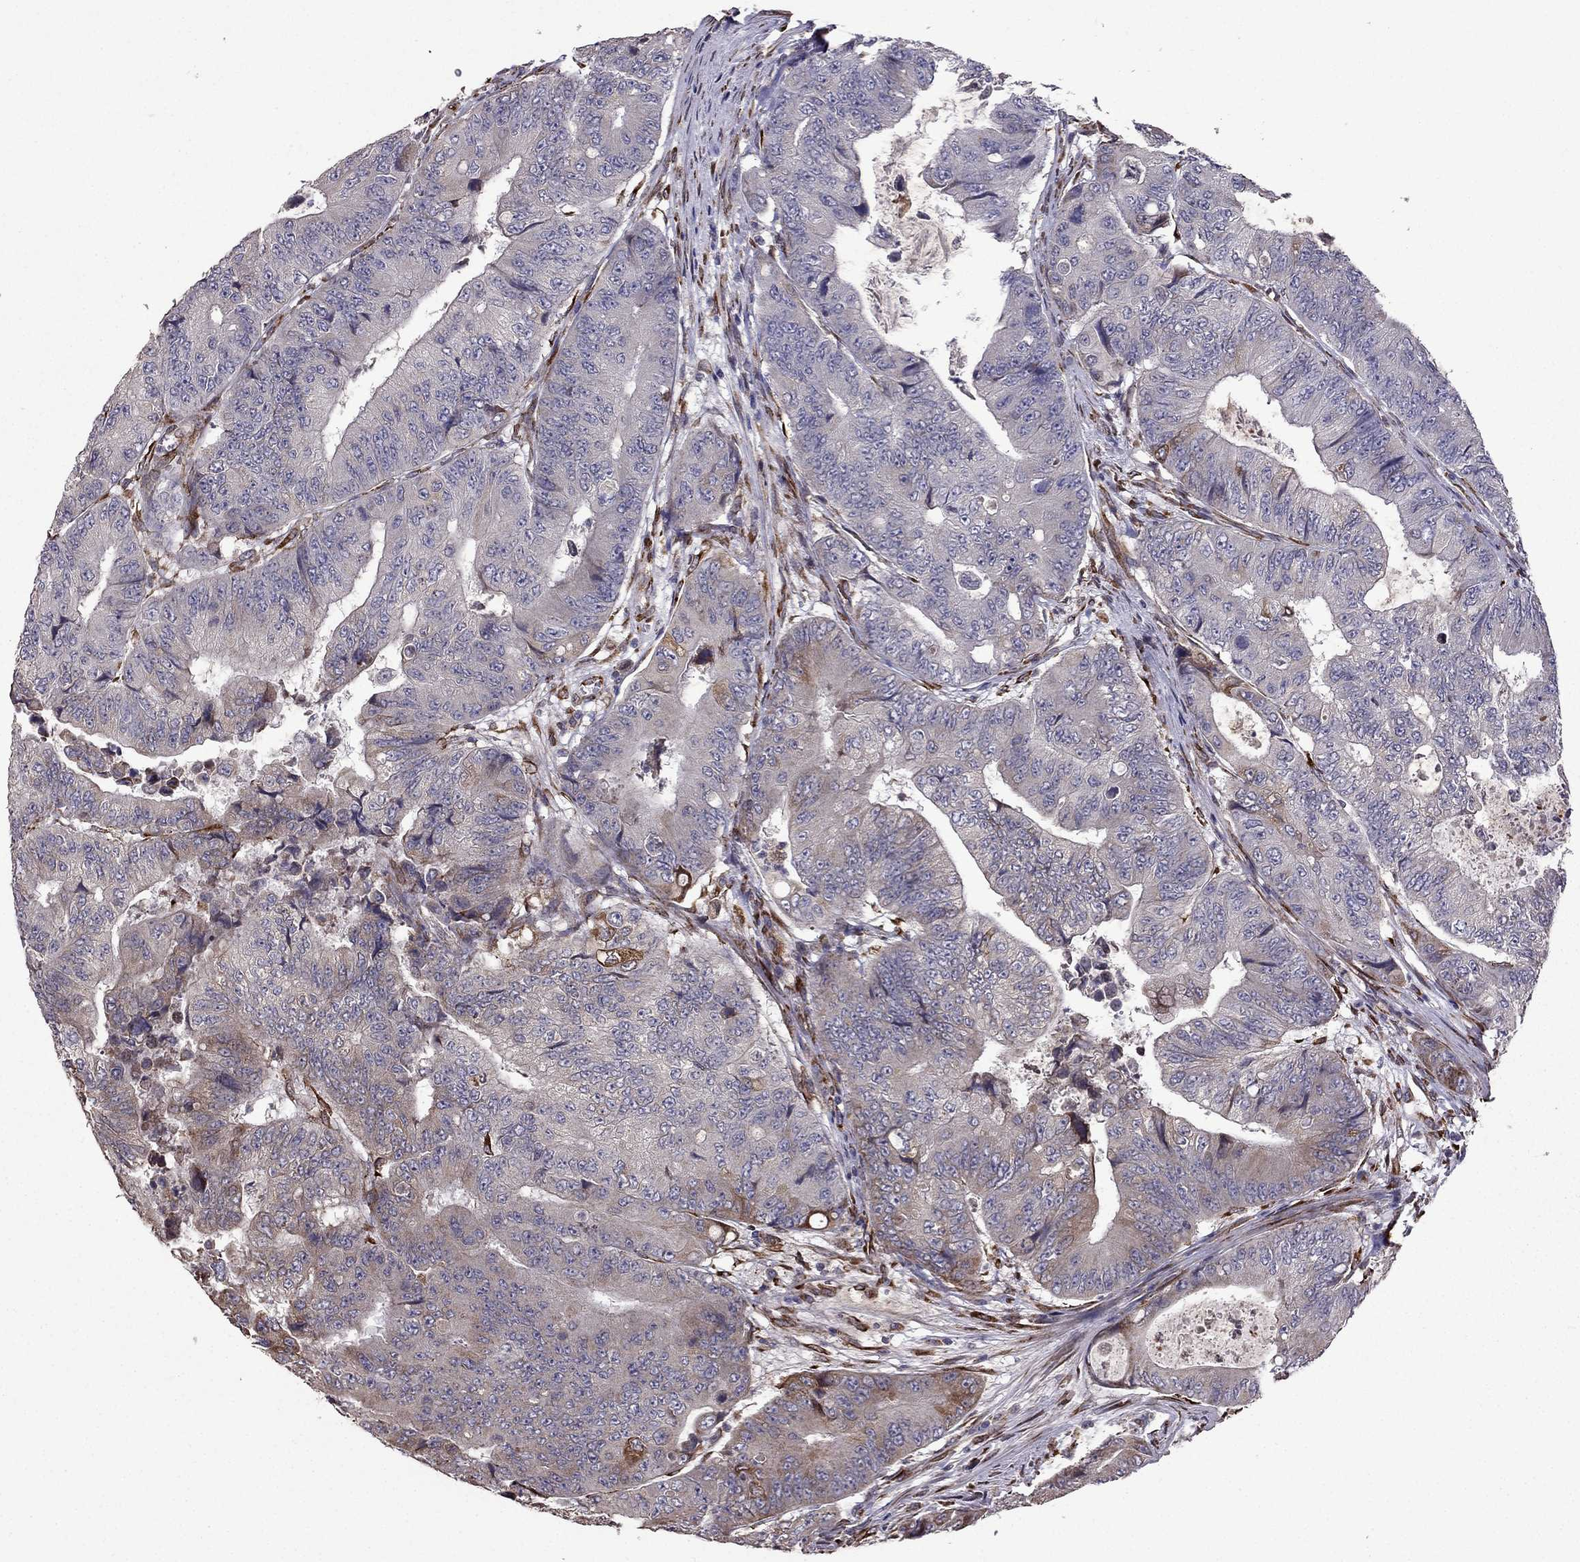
{"staining": {"intensity": "weak", "quantity": "<25%", "location": "cytoplasmic/membranous"}, "tissue": "colorectal cancer", "cell_type": "Tumor cells", "image_type": "cancer", "snomed": [{"axis": "morphology", "description": "Adenocarcinoma, NOS"}, {"axis": "topography", "description": "Colon"}], "caption": "The image demonstrates no staining of tumor cells in adenocarcinoma (colorectal).", "gene": "IKBIP", "patient": {"sex": "female", "age": 48}}